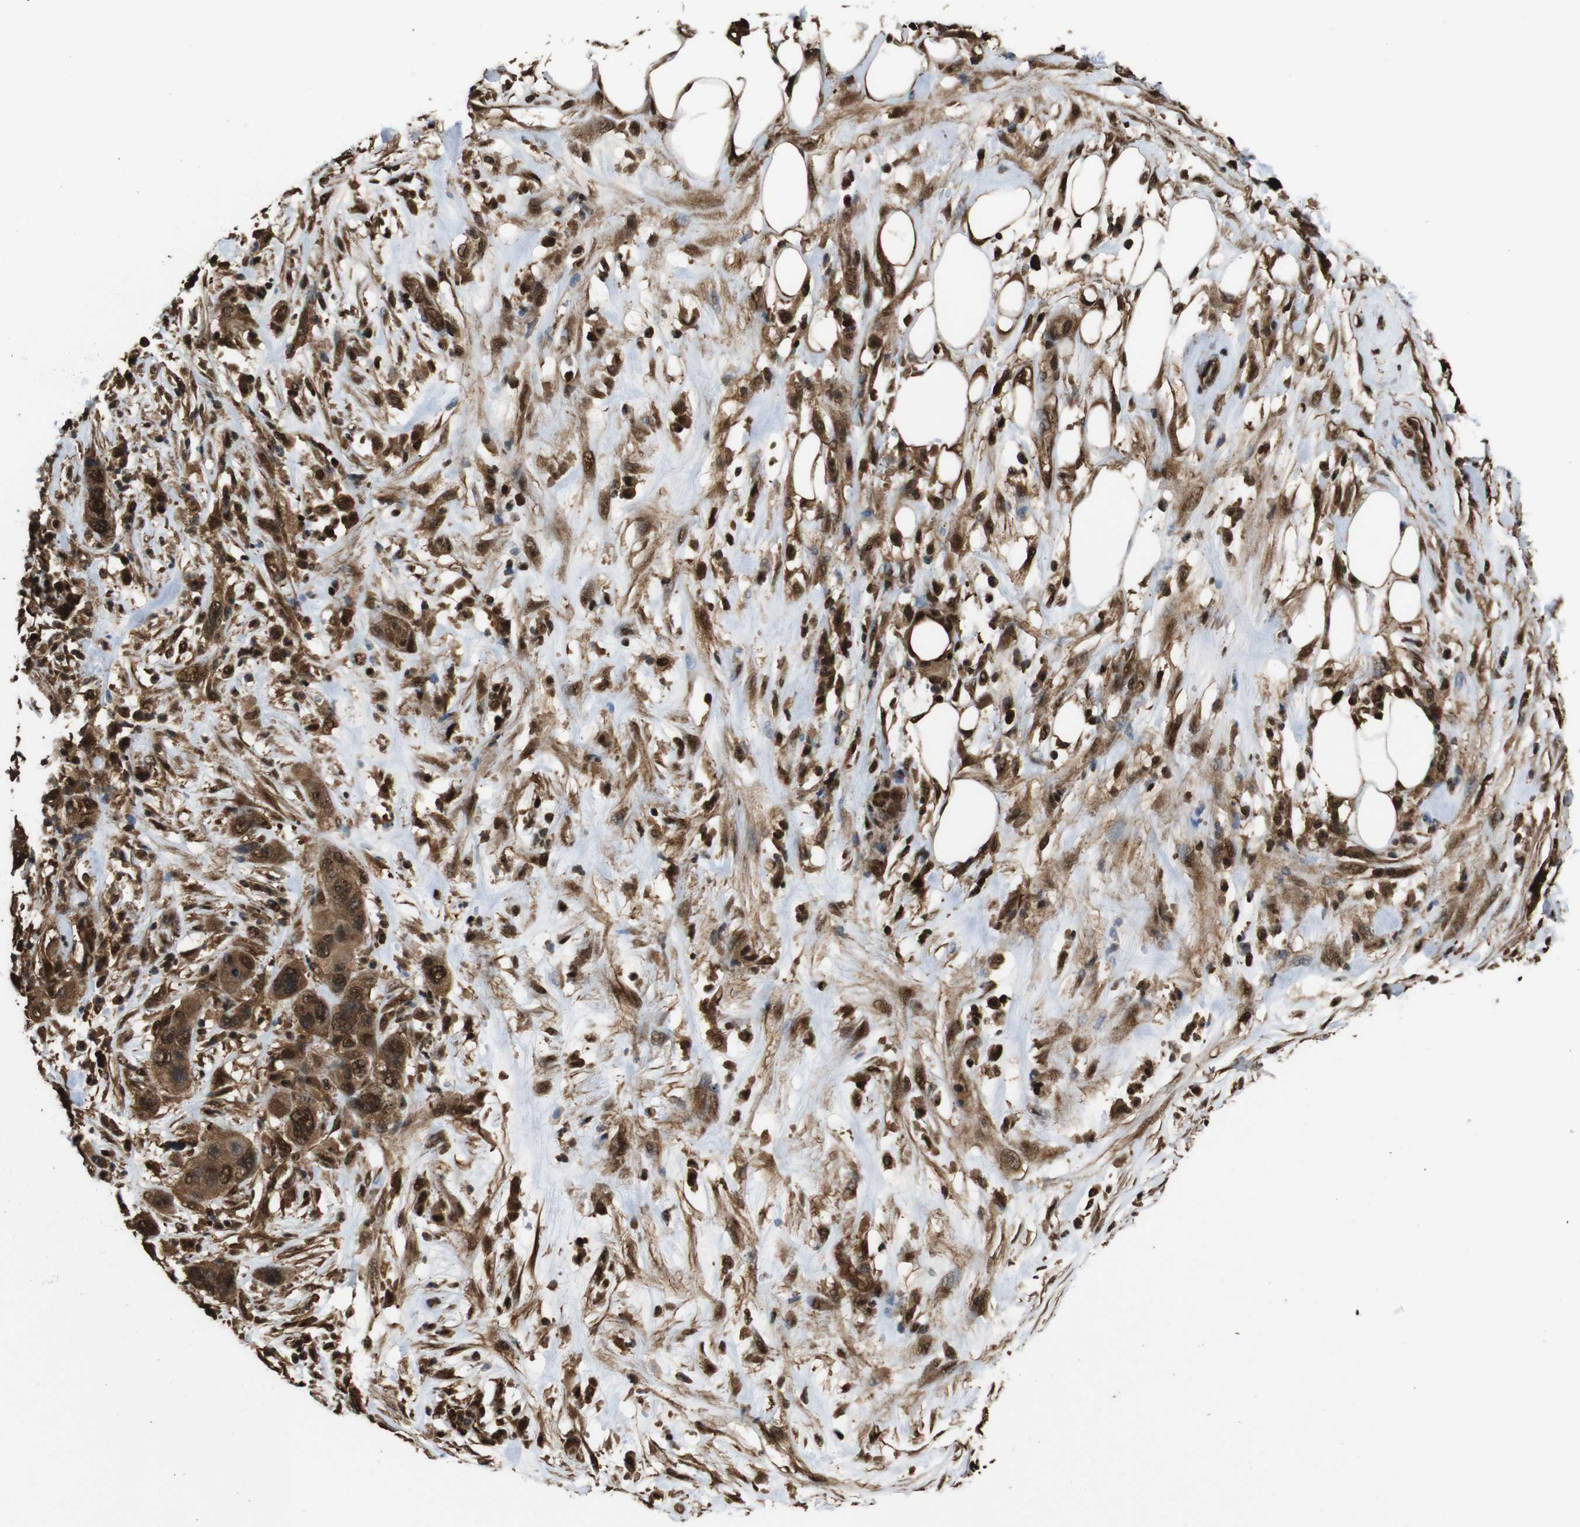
{"staining": {"intensity": "strong", "quantity": ">75%", "location": "cytoplasmic/membranous,nuclear"}, "tissue": "pancreatic cancer", "cell_type": "Tumor cells", "image_type": "cancer", "snomed": [{"axis": "morphology", "description": "Adenocarcinoma, NOS"}, {"axis": "topography", "description": "Pancreas"}], "caption": "Immunohistochemical staining of human pancreatic adenocarcinoma displays high levels of strong cytoplasmic/membranous and nuclear protein staining in approximately >75% of tumor cells.", "gene": "VCP", "patient": {"sex": "female", "age": 71}}